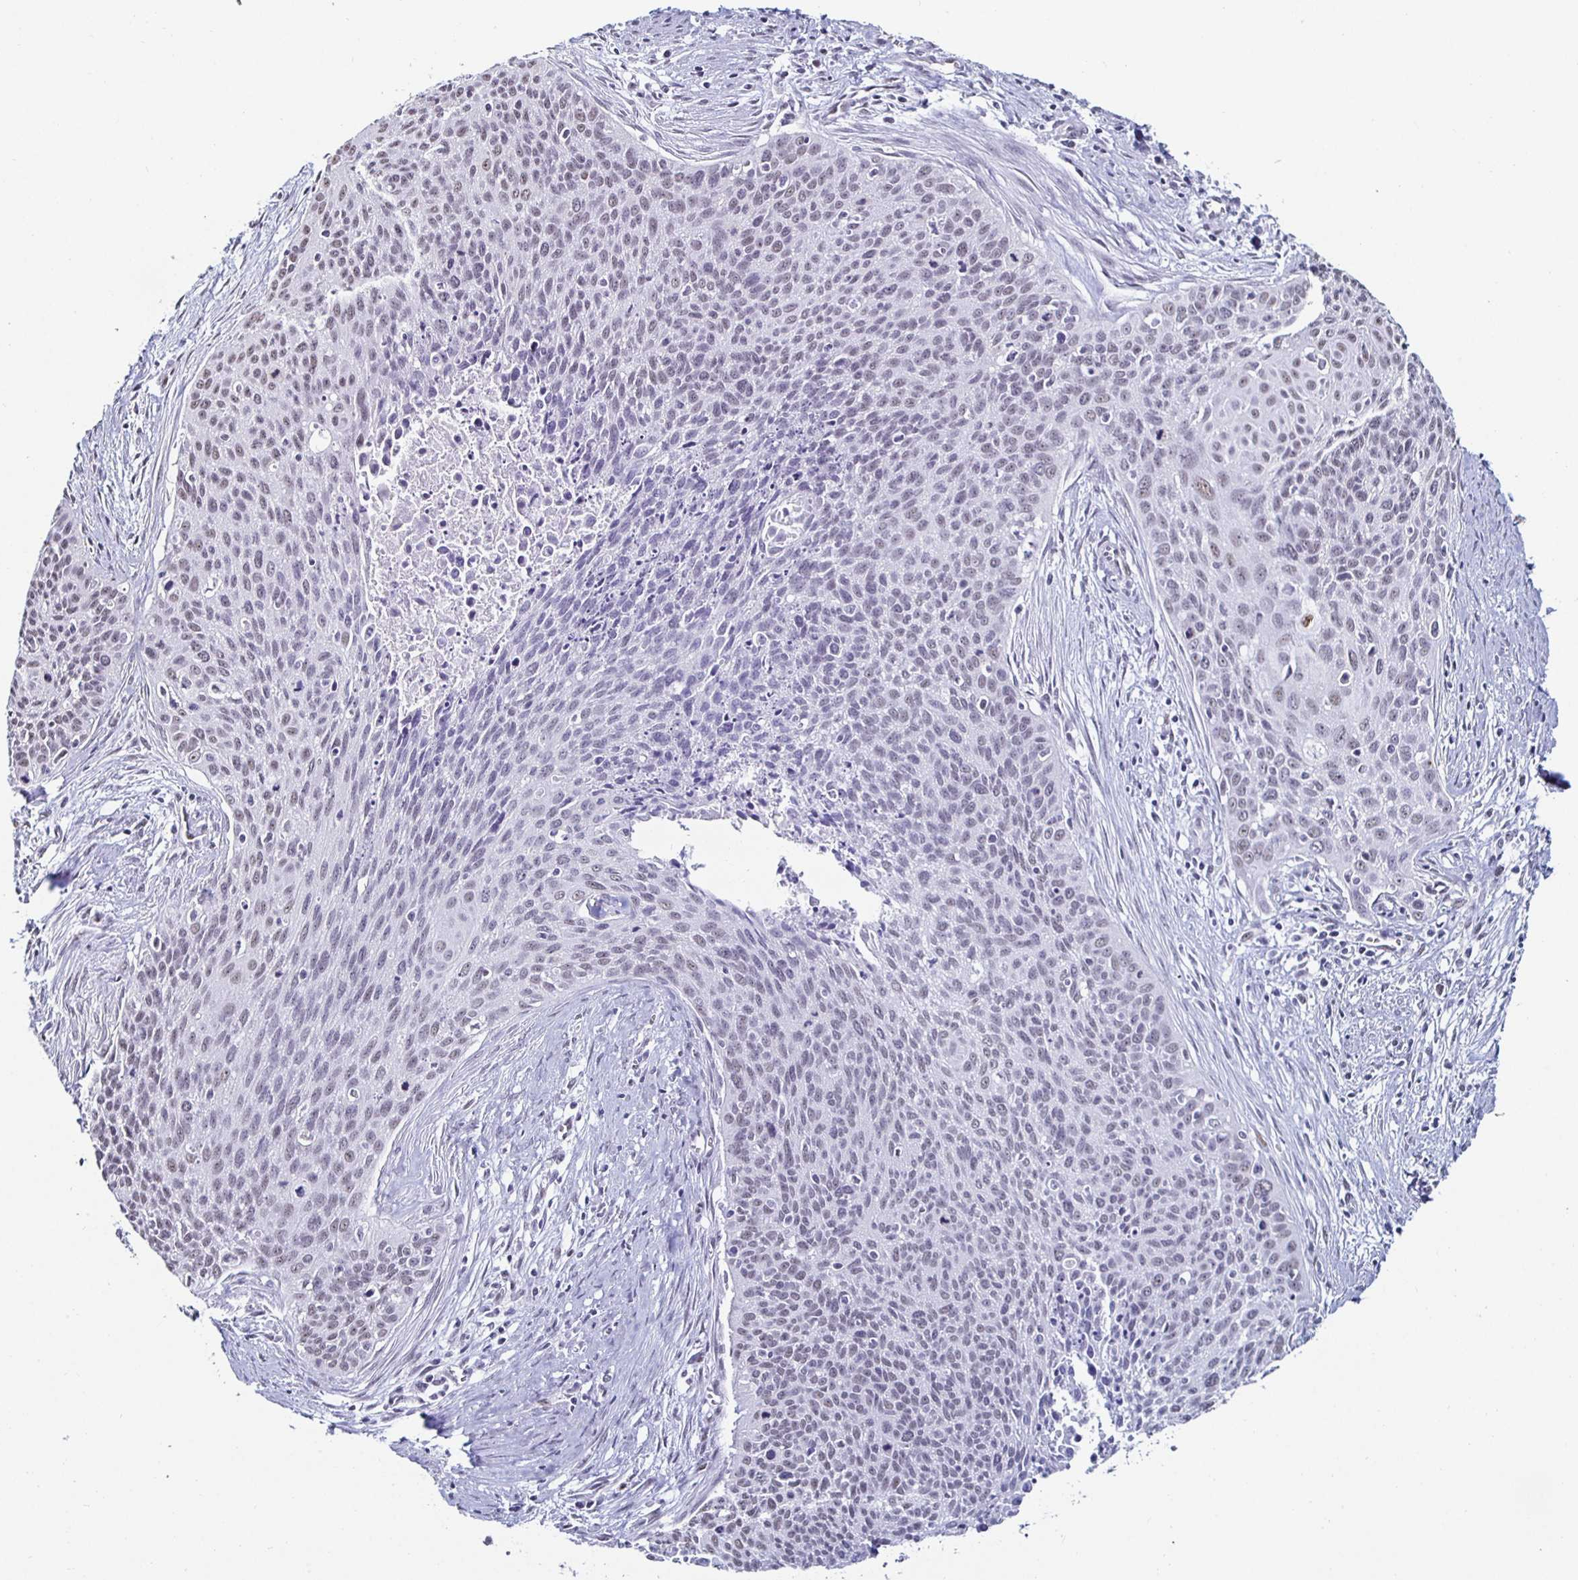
{"staining": {"intensity": "negative", "quantity": "none", "location": "none"}, "tissue": "cervical cancer", "cell_type": "Tumor cells", "image_type": "cancer", "snomed": [{"axis": "morphology", "description": "Squamous cell carcinoma, NOS"}, {"axis": "topography", "description": "Cervix"}], "caption": "High power microscopy image of an IHC photomicrograph of cervical cancer, revealing no significant expression in tumor cells.", "gene": "DDX39B", "patient": {"sex": "female", "age": 55}}